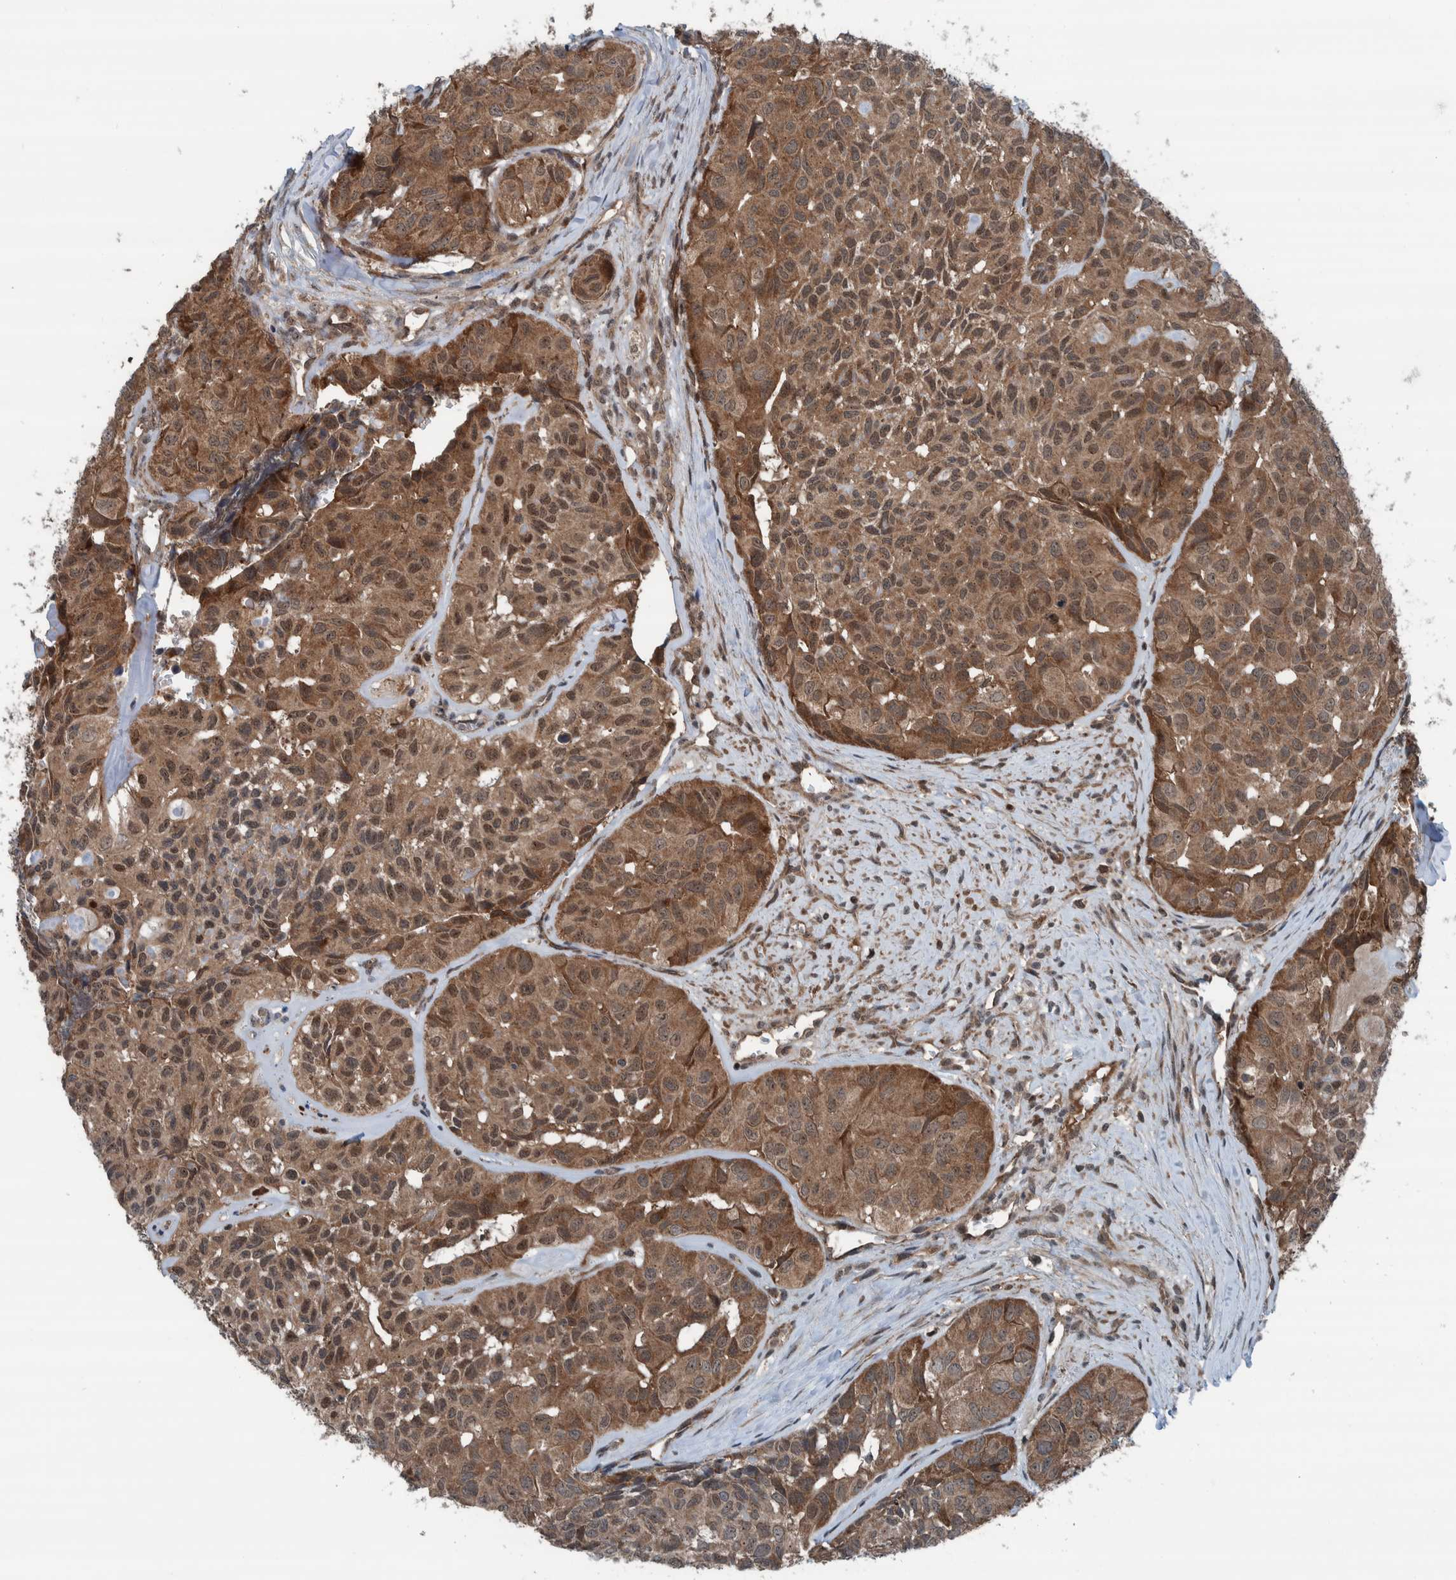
{"staining": {"intensity": "moderate", "quantity": ">75%", "location": "cytoplasmic/membranous,nuclear"}, "tissue": "head and neck cancer", "cell_type": "Tumor cells", "image_type": "cancer", "snomed": [{"axis": "morphology", "description": "Adenocarcinoma, NOS"}, {"axis": "topography", "description": "Salivary gland, NOS"}, {"axis": "topography", "description": "Head-Neck"}], "caption": "An image showing moderate cytoplasmic/membranous and nuclear positivity in approximately >75% of tumor cells in adenocarcinoma (head and neck), as visualized by brown immunohistochemical staining.", "gene": "CUEDC1", "patient": {"sex": "female", "age": 76}}